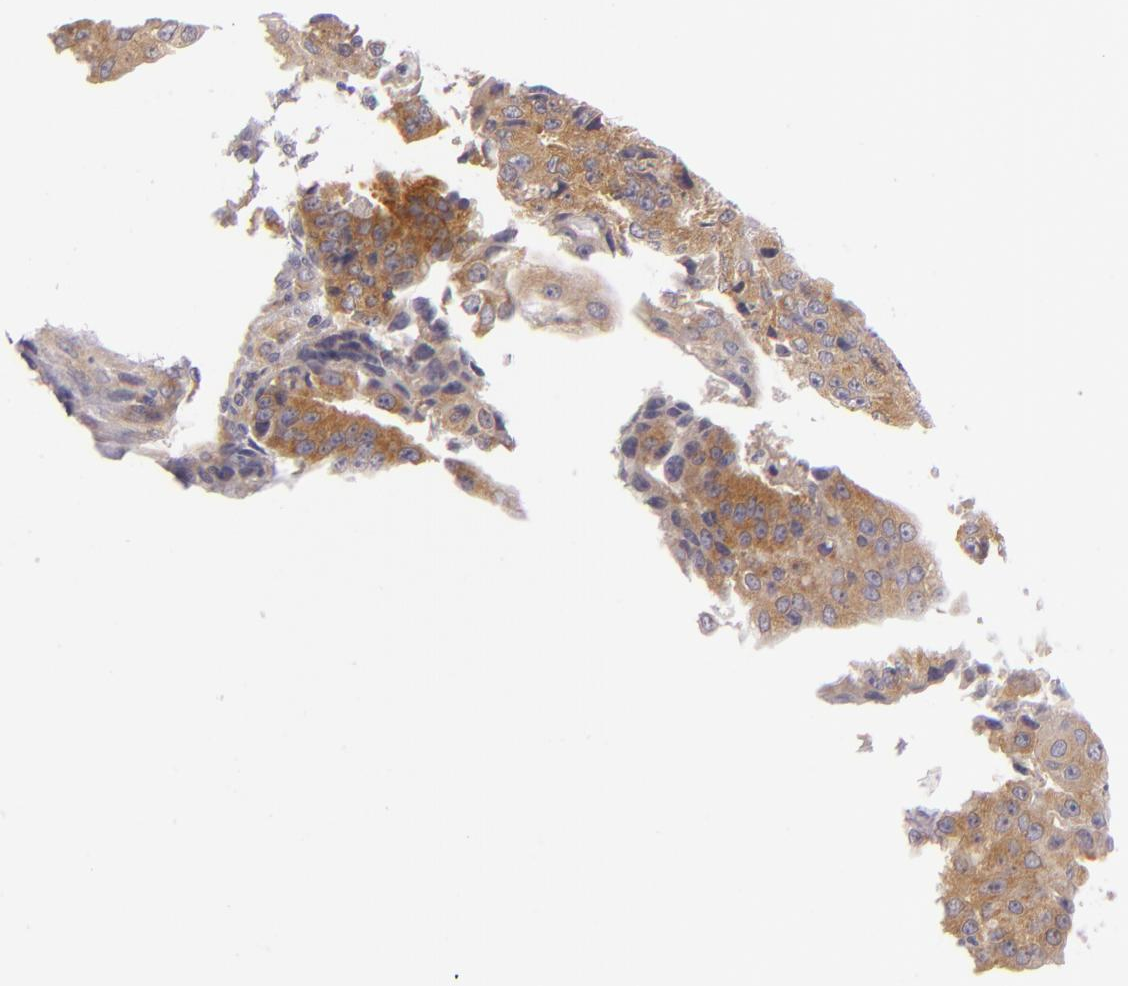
{"staining": {"intensity": "weak", "quantity": "25%-75%", "location": "cytoplasmic/membranous"}, "tissue": "endometrial cancer", "cell_type": "Tumor cells", "image_type": "cancer", "snomed": [{"axis": "morphology", "description": "Adenocarcinoma, NOS"}, {"axis": "topography", "description": "Endometrium"}], "caption": "Tumor cells exhibit weak cytoplasmic/membranous staining in approximately 25%-75% of cells in endometrial adenocarcinoma.", "gene": "UPF3B", "patient": {"sex": "female", "age": 56}}